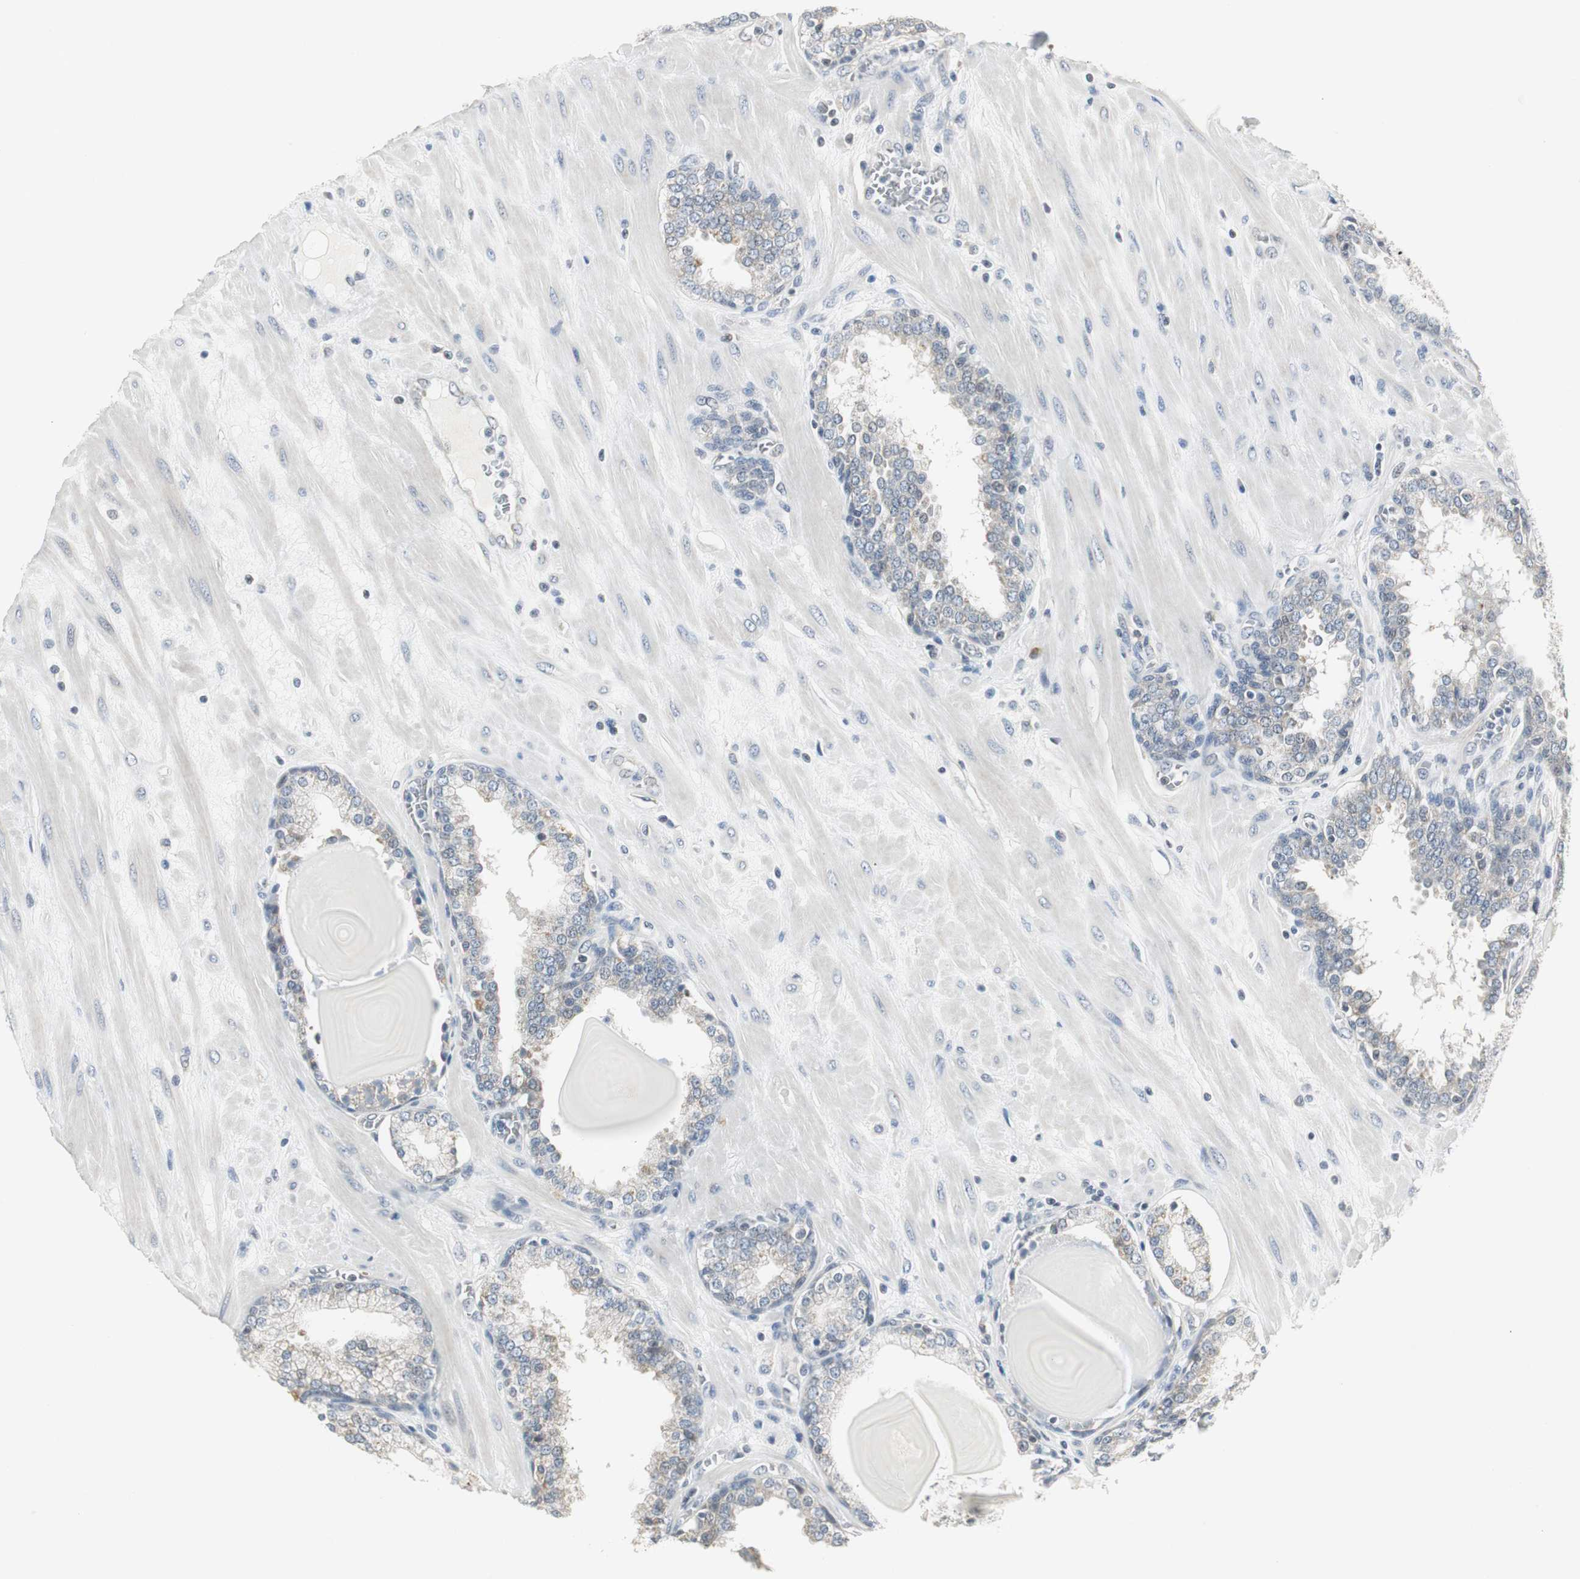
{"staining": {"intensity": "weak", "quantity": "25%-75%", "location": "cytoplasmic/membranous"}, "tissue": "prostate", "cell_type": "Glandular cells", "image_type": "normal", "snomed": [{"axis": "morphology", "description": "Normal tissue, NOS"}, {"axis": "topography", "description": "Prostate"}], "caption": "Glandular cells demonstrate weak cytoplasmic/membranous expression in about 25%-75% of cells in benign prostate.", "gene": "CCT5", "patient": {"sex": "male", "age": 51}}